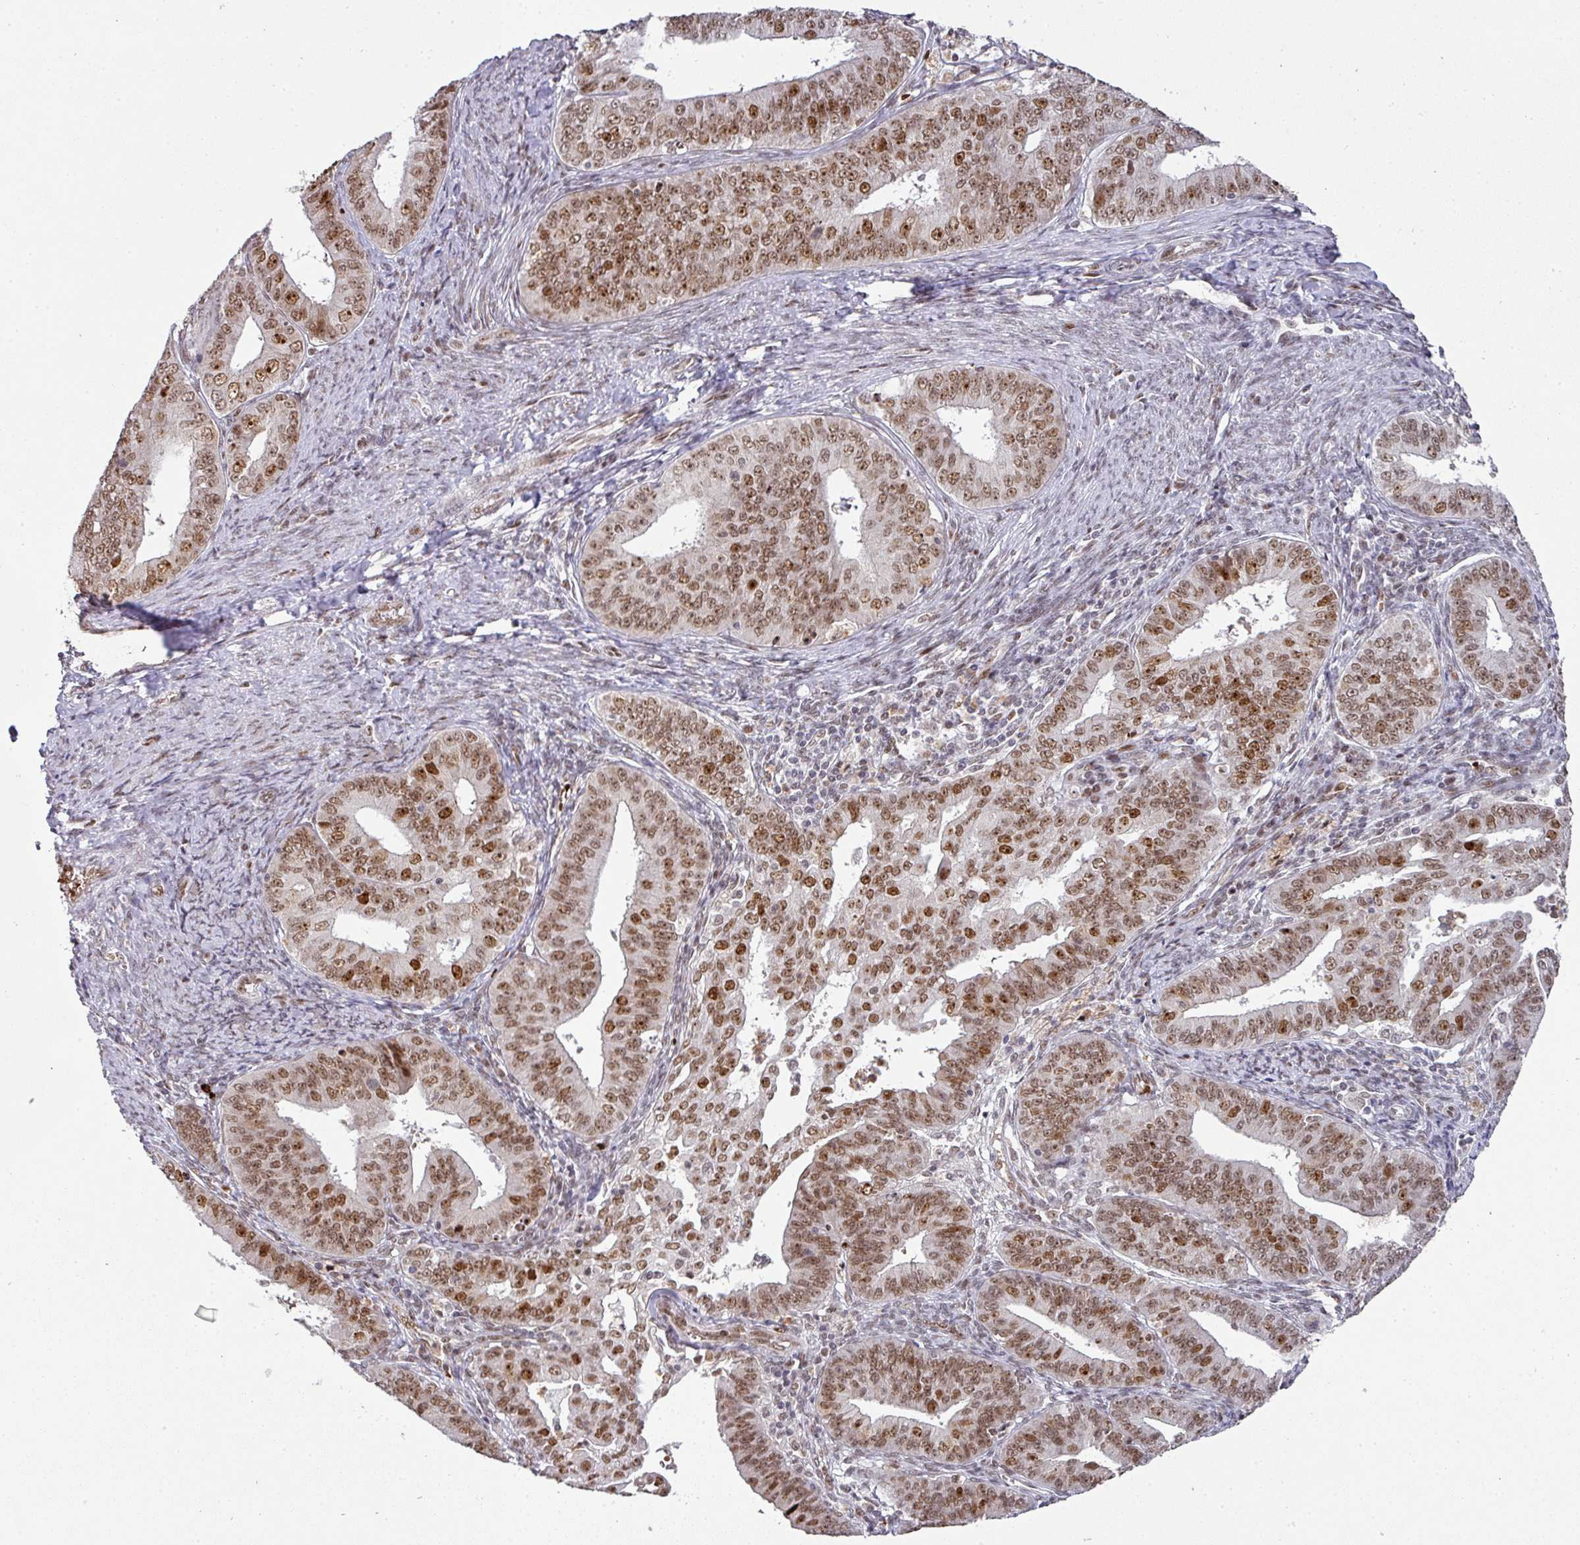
{"staining": {"intensity": "moderate", "quantity": ">75%", "location": "nuclear"}, "tissue": "endometrial cancer", "cell_type": "Tumor cells", "image_type": "cancer", "snomed": [{"axis": "morphology", "description": "Adenocarcinoma, NOS"}, {"axis": "topography", "description": "Endometrium"}], "caption": "Immunohistochemistry image of neoplastic tissue: human endometrial cancer (adenocarcinoma) stained using IHC shows medium levels of moderate protein expression localized specifically in the nuclear of tumor cells, appearing as a nuclear brown color.", "gene": "NEIL1", "patient": {"sex": "female", "age": 73}}